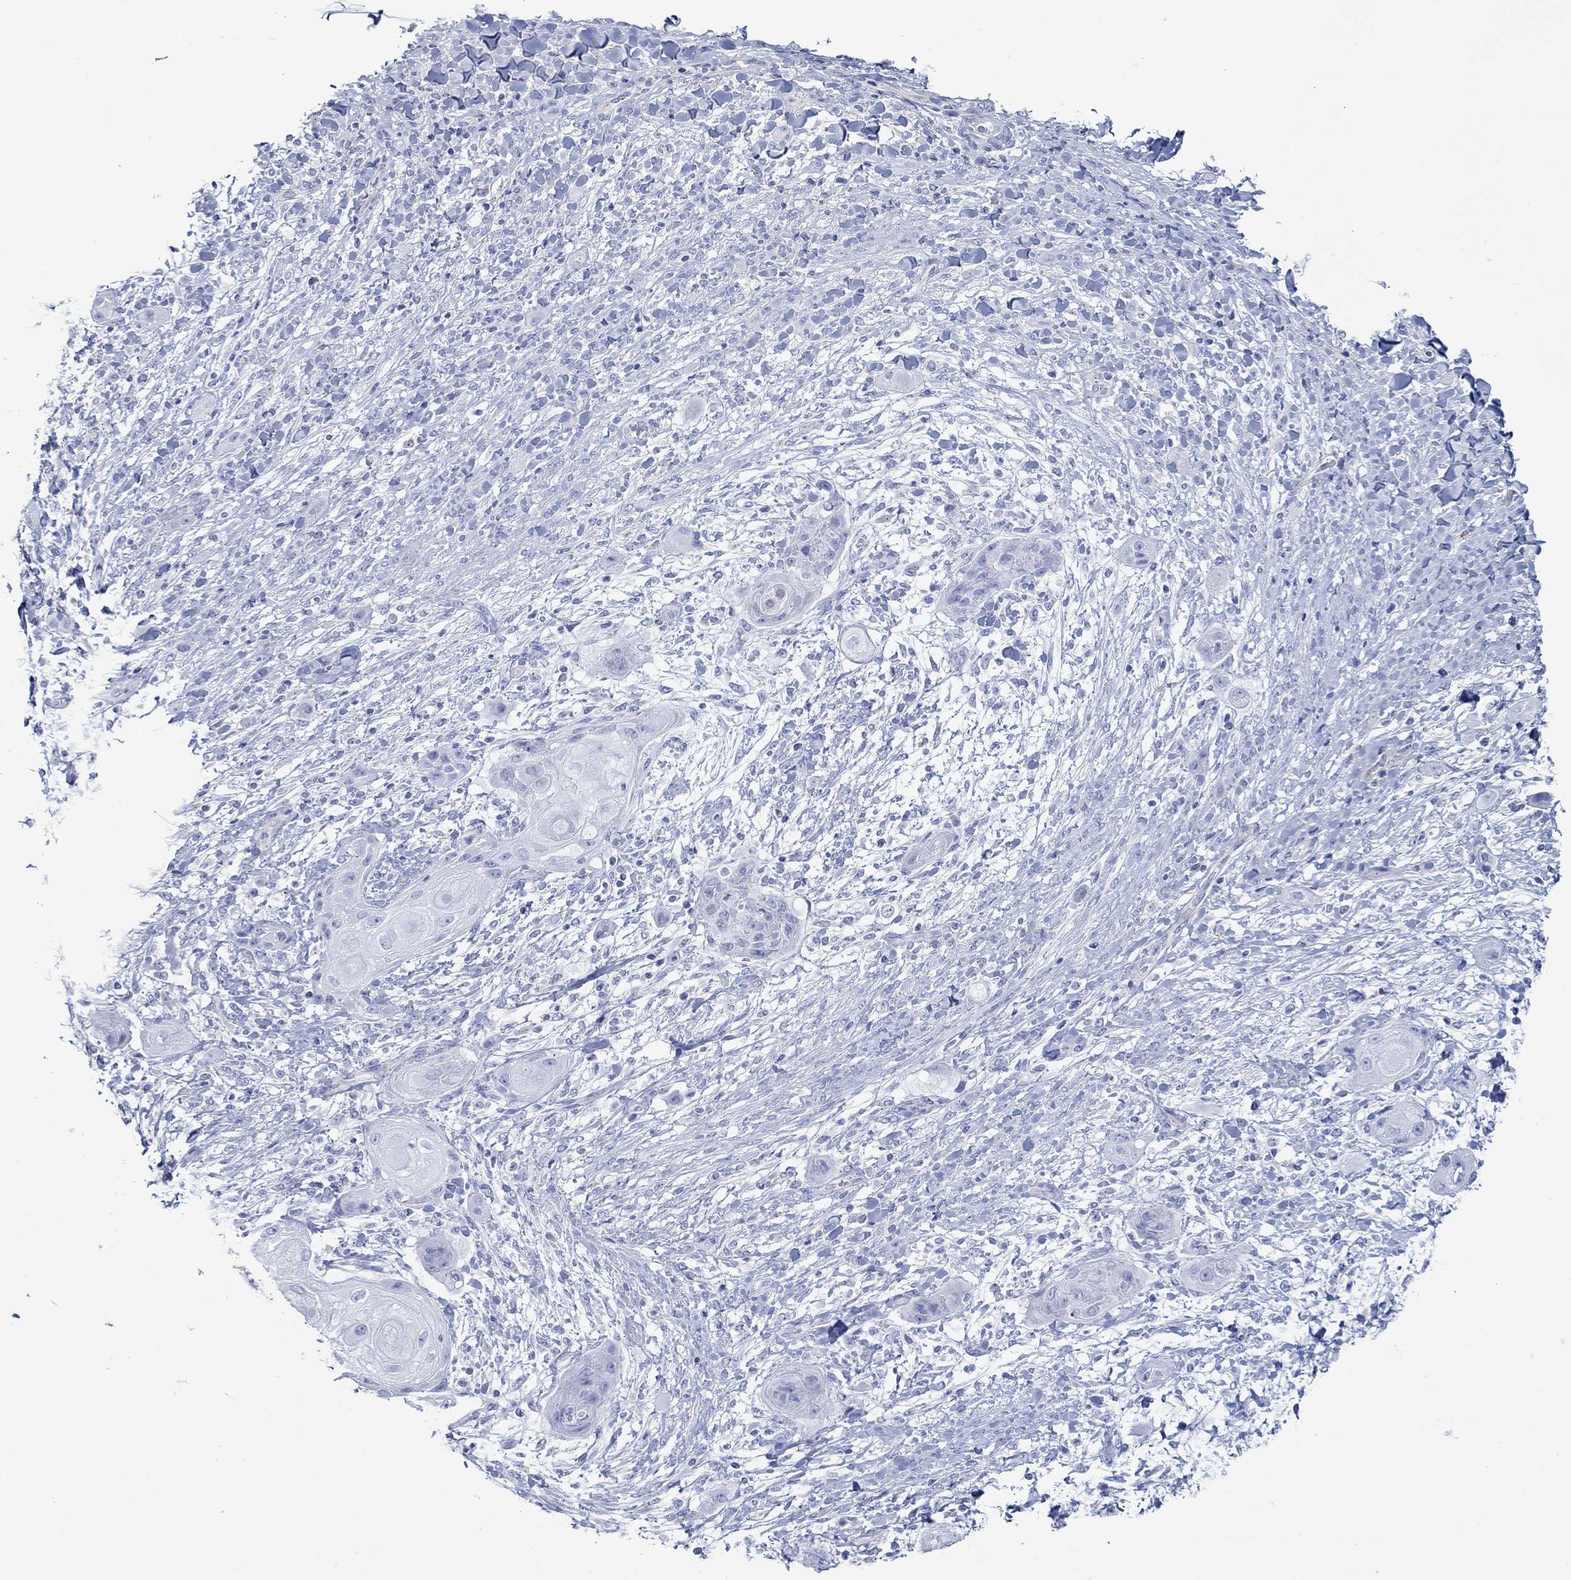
{"staining": {"intensity": "negative", "quantity": "none", "location": "none"}, "tissue": "skin cancer", "cell_type": "Tumor cells", "image_type": "cancer", "snomed": [{"axis": "morphology", "description": "Squamous cell carcinoma, NOS"}, {"axis": "topography", "description": "Skin"}], "caption": "Immunohistochemistry of human skin cancer (squamous cell carcinoma) displays no positivity in tumor cells. (Brightfield microscopy of DAB (3,3'-diaminobenzidine) IHC at high magnification).", "gene": "IGFBP6", "patient": {"sex": "male", "age": 62}}